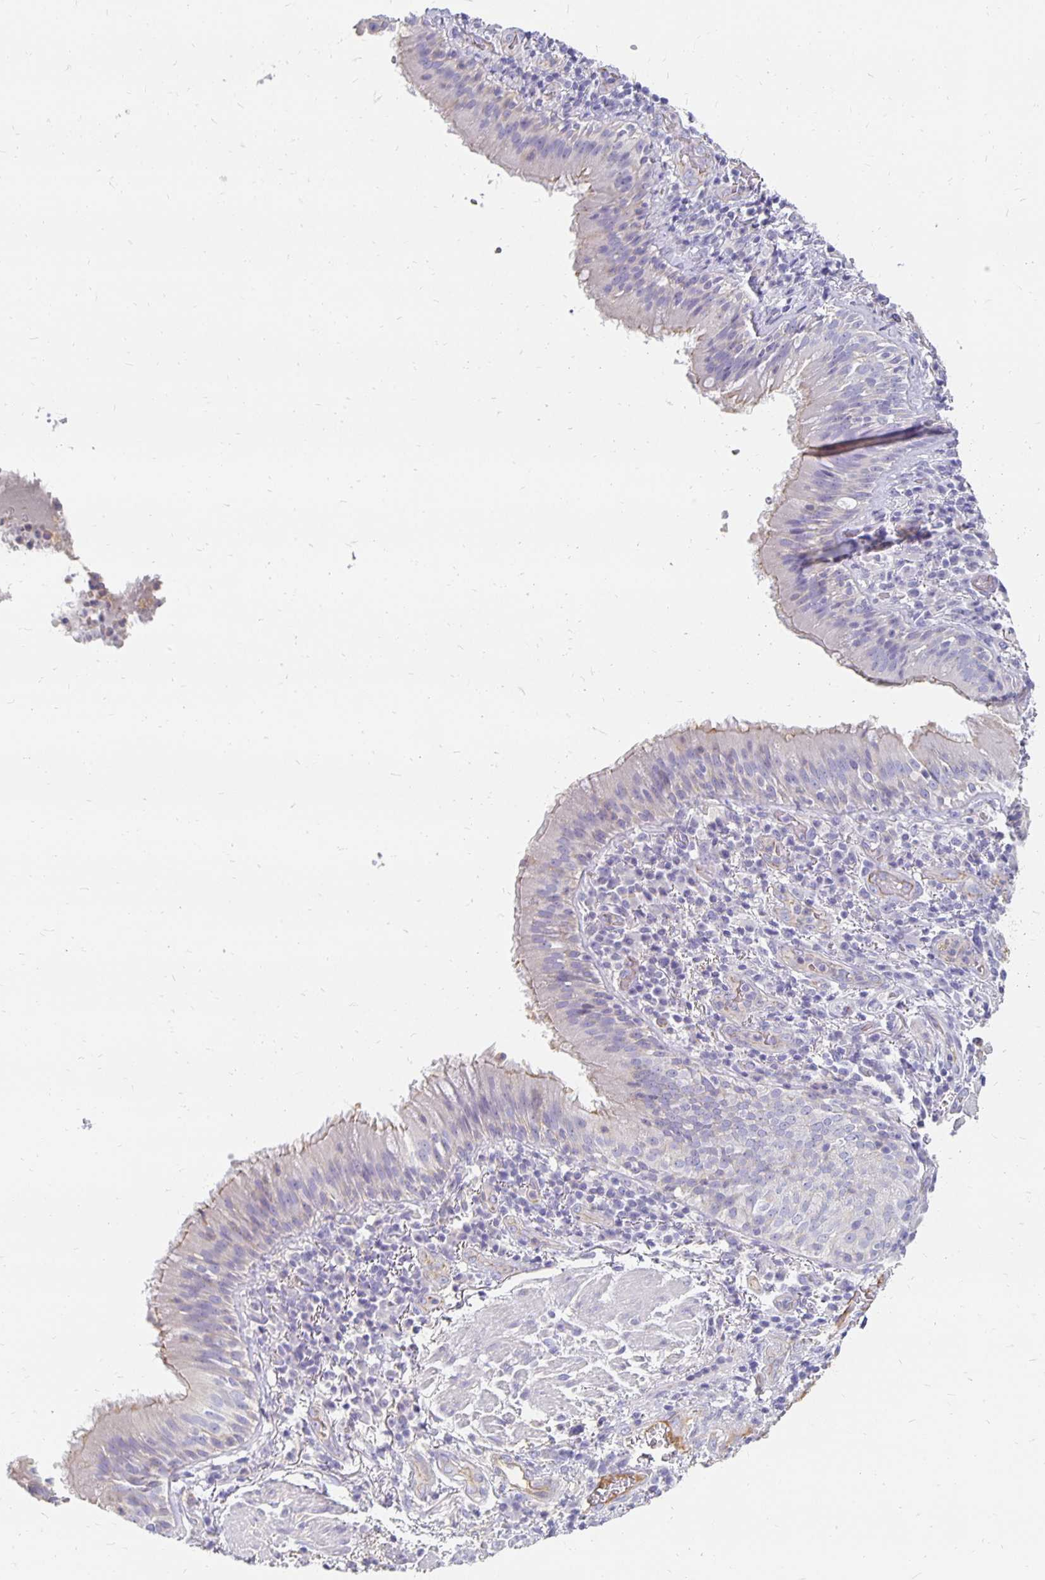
{"staining": {"intensity": "weak", "quantity": "<25%", "location": "cytoplasmic/membranous"}, "tissue": "bronchus", "cell_type": "Respiratory epithelial cells", "image_type": "normal", "snomed": [{"axis": "morphology", "description": "Normal tissue, NOS"}, {"axis": "topography", "description": "Cartilage tissue"}, {"axis": "topography", "description": "Bronchus"}], "caption": "Immunohistochemical staining of benign bronchus displays no significant expression in respiratory epithelial cells. The staining is performed using DAB (3,3'-diaminobenzidine) brown chromogen with nuclei counter-stained in using hematoxylin.", "gene": "APOB", "patient": {"sex": "male", "age": 56}}